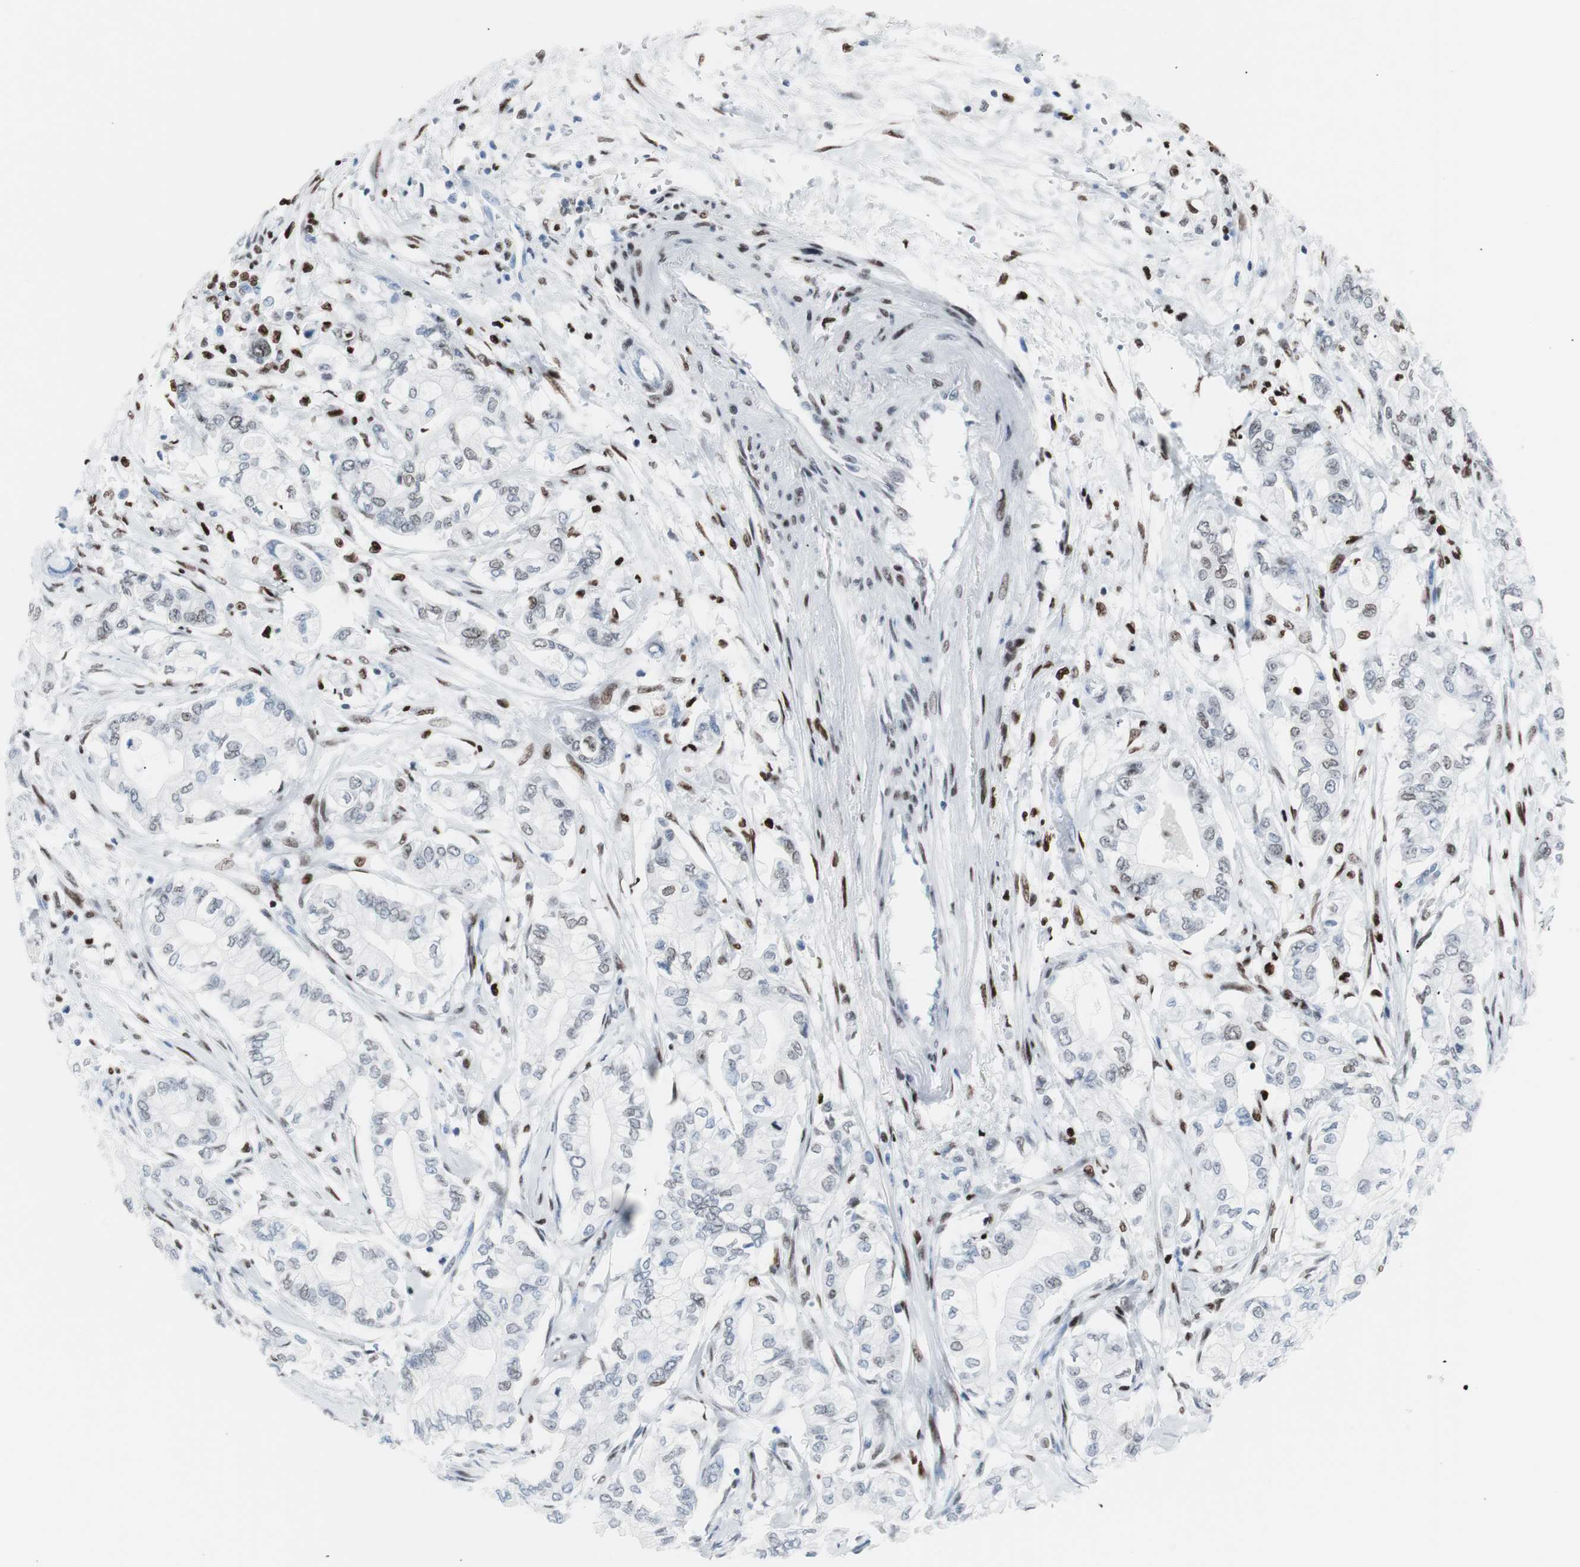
{"staining": {"intensity": "weak", "quantity": "<25%", "location": "nuclear"}, "tissue": "pancreatic cancer", "cell_type": "Tumor cells", "image_type": "cancer", "snomed": [{"axis": "morphology", "description": "Adenocarcinoma, NOS"}, {"axis": "topography", "description": "Pancreas"}], "caption": "Protein analysis of adenocarcinoma (pancreatic) demonstrates no significant positivity in tumor cells. The staining was performed using DAB to visualize the protein expression in brown, while the nuclei were stained in blue with hematoxylin (Magnification: 20x).", "gene": "CEBPB", "patient": {"sex": "male", "age": 70}}